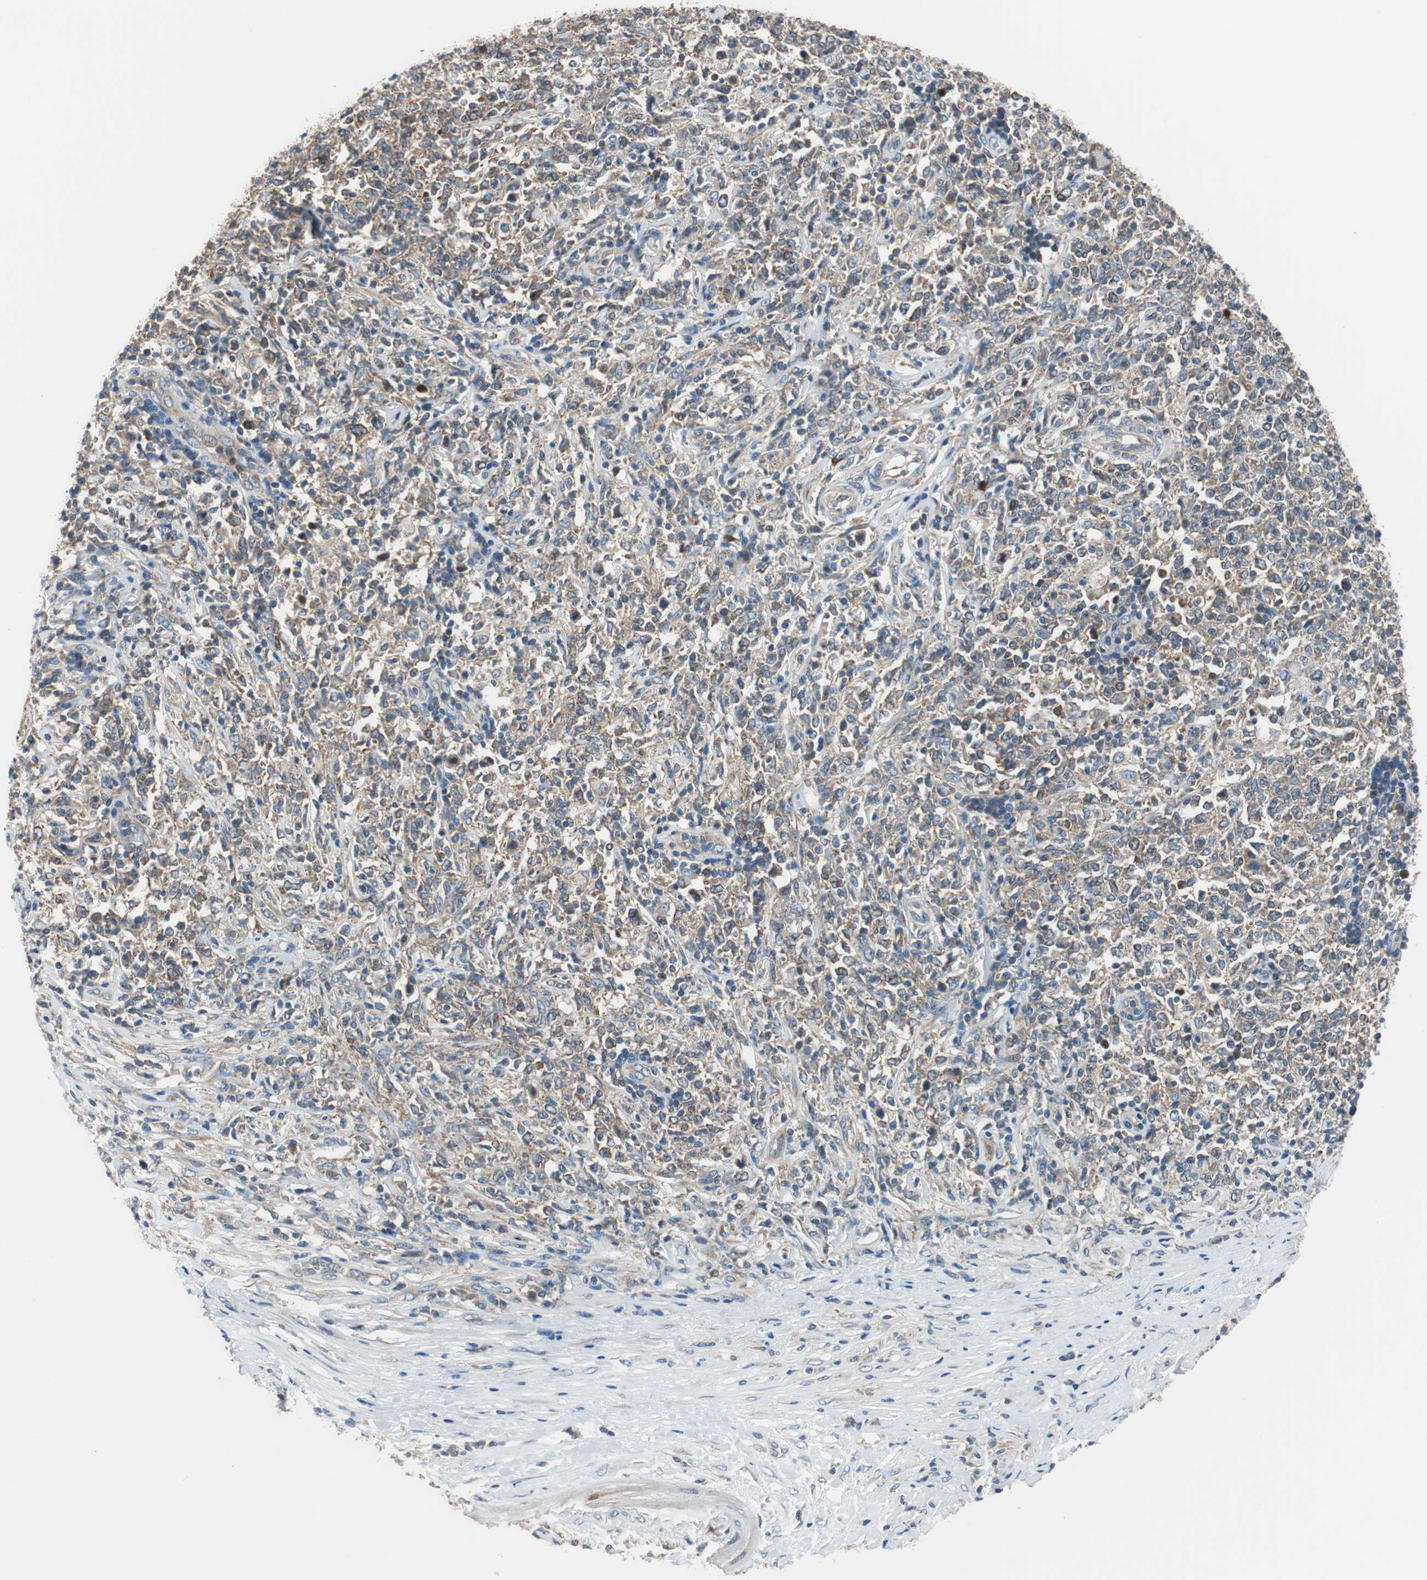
{"staining": {"intensity": "moderate", "quantity": ">75%", "location": "cytoplasmic/membranous"}, "tissue": "lymphoma", "cell_type": "Tumor cells", "image_type": "cancer", "snomed": [{"axis": "morphology", "description": "Malignant lymphoma, non-Hodgkin's type, High grade"}, {"axis": "topography", "description": "Lymph node"}], "caption": "Protein expression analysis of human high-grade malignant lymphoma, non-Hodgkin's type reveals moderate cytoplasmic/membranous positivity in approximately >75% of tumor cells.", "gene": "PI4KB", "patient": {"sex": "female", "age": 84}}